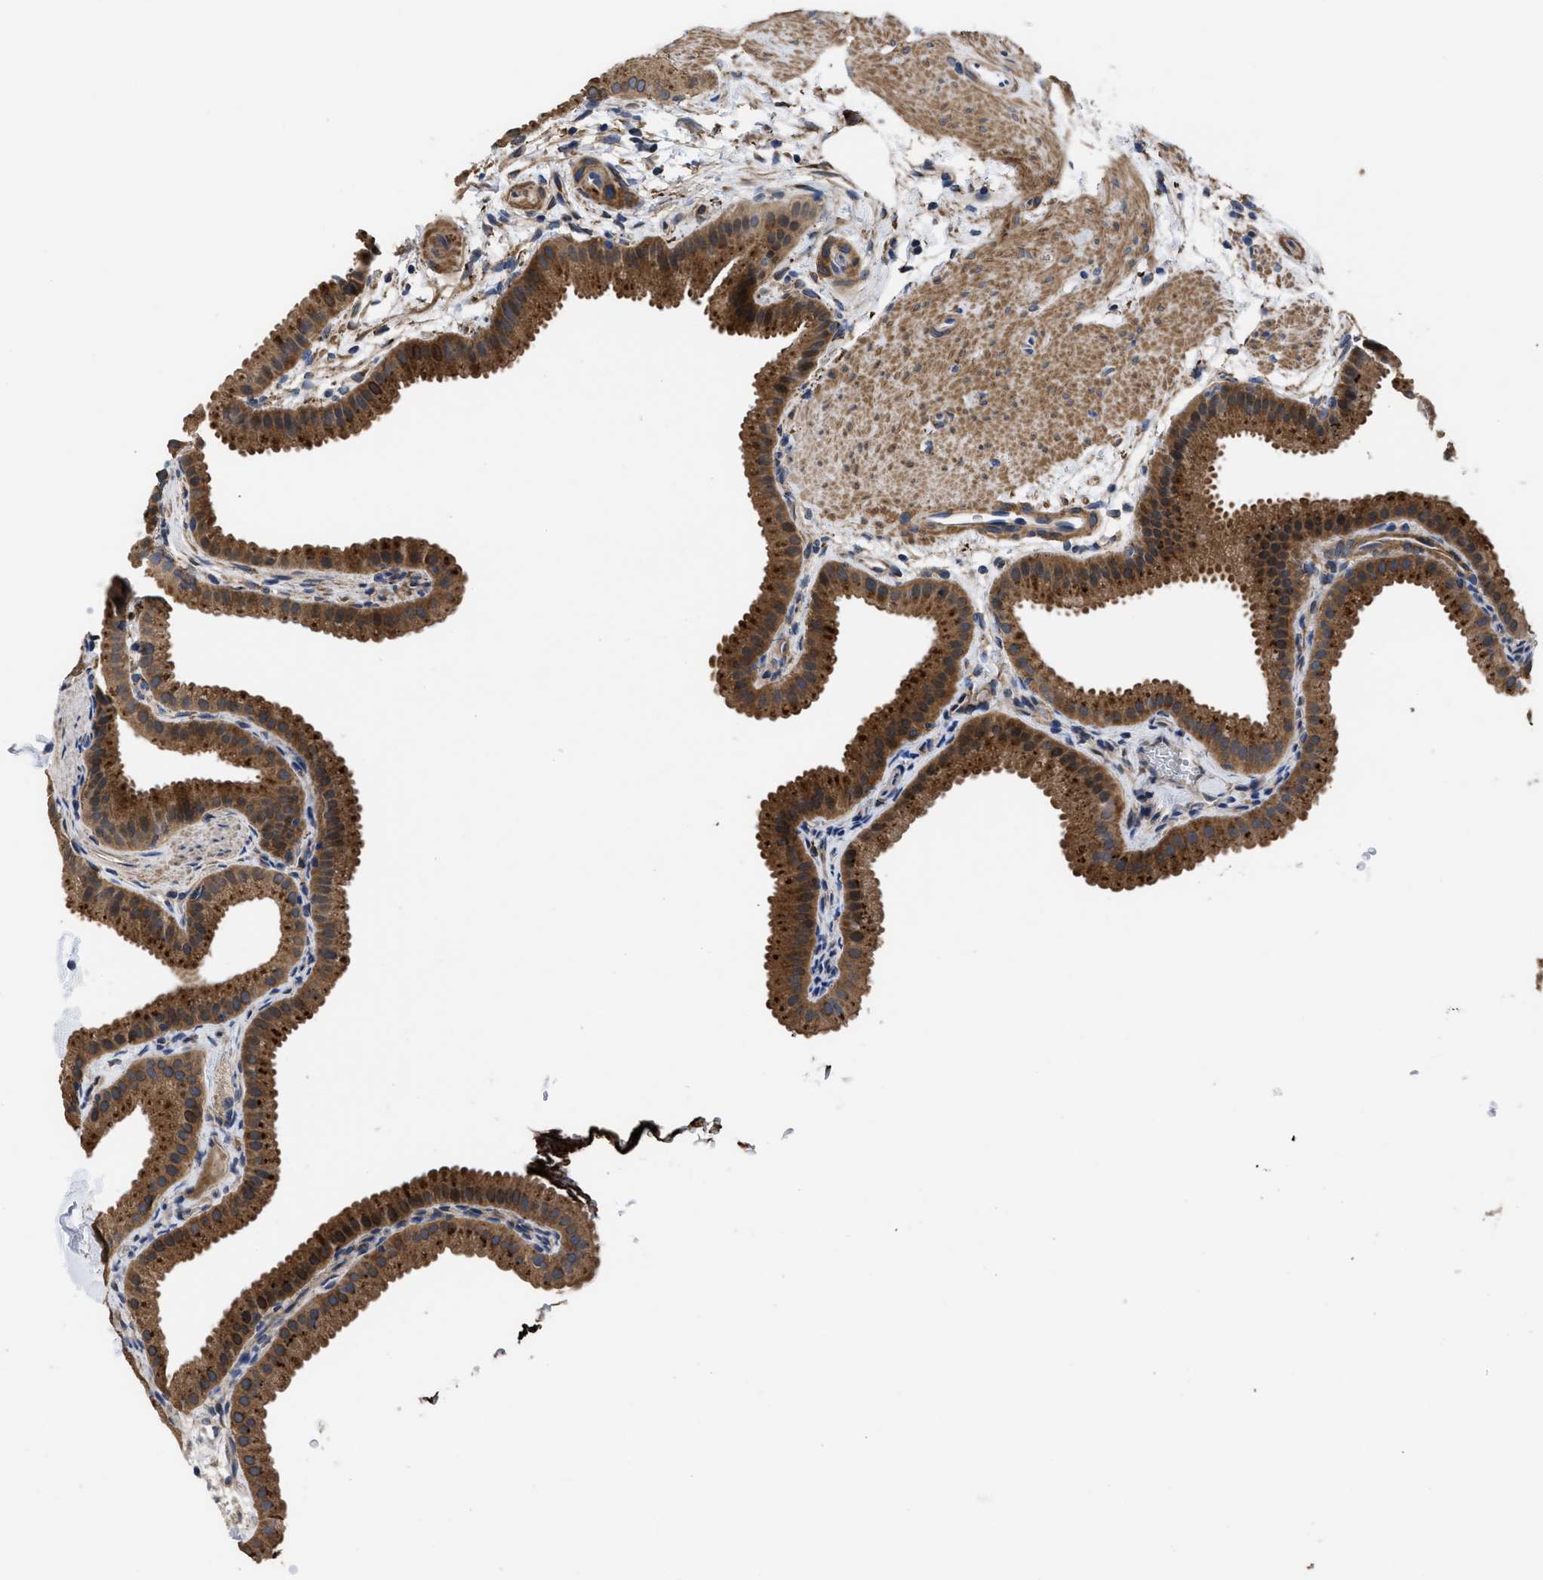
{"staining": {"intensity": "moderate", "quantity": ">75%", "location": "cytoplasmic/membranous,nuclear"}, "tissue": "gallbladder", "cell_type": "Glandular cells", "image_type": "normal", "snomed": [{"axis": "morphology", "description": "Normal tissue, NOS"}, {"axis": "topography", "description": "Gallbladder"}], "caption": "This image exhibits immunohistochemistry staining of benign gallbladder, with medium moderate cytoplasmic/membranous,nuclear positivity in approximately >75% of glandular cells.", "gene": "SQLE", "patient": {"sex": "female", "age": 64}}